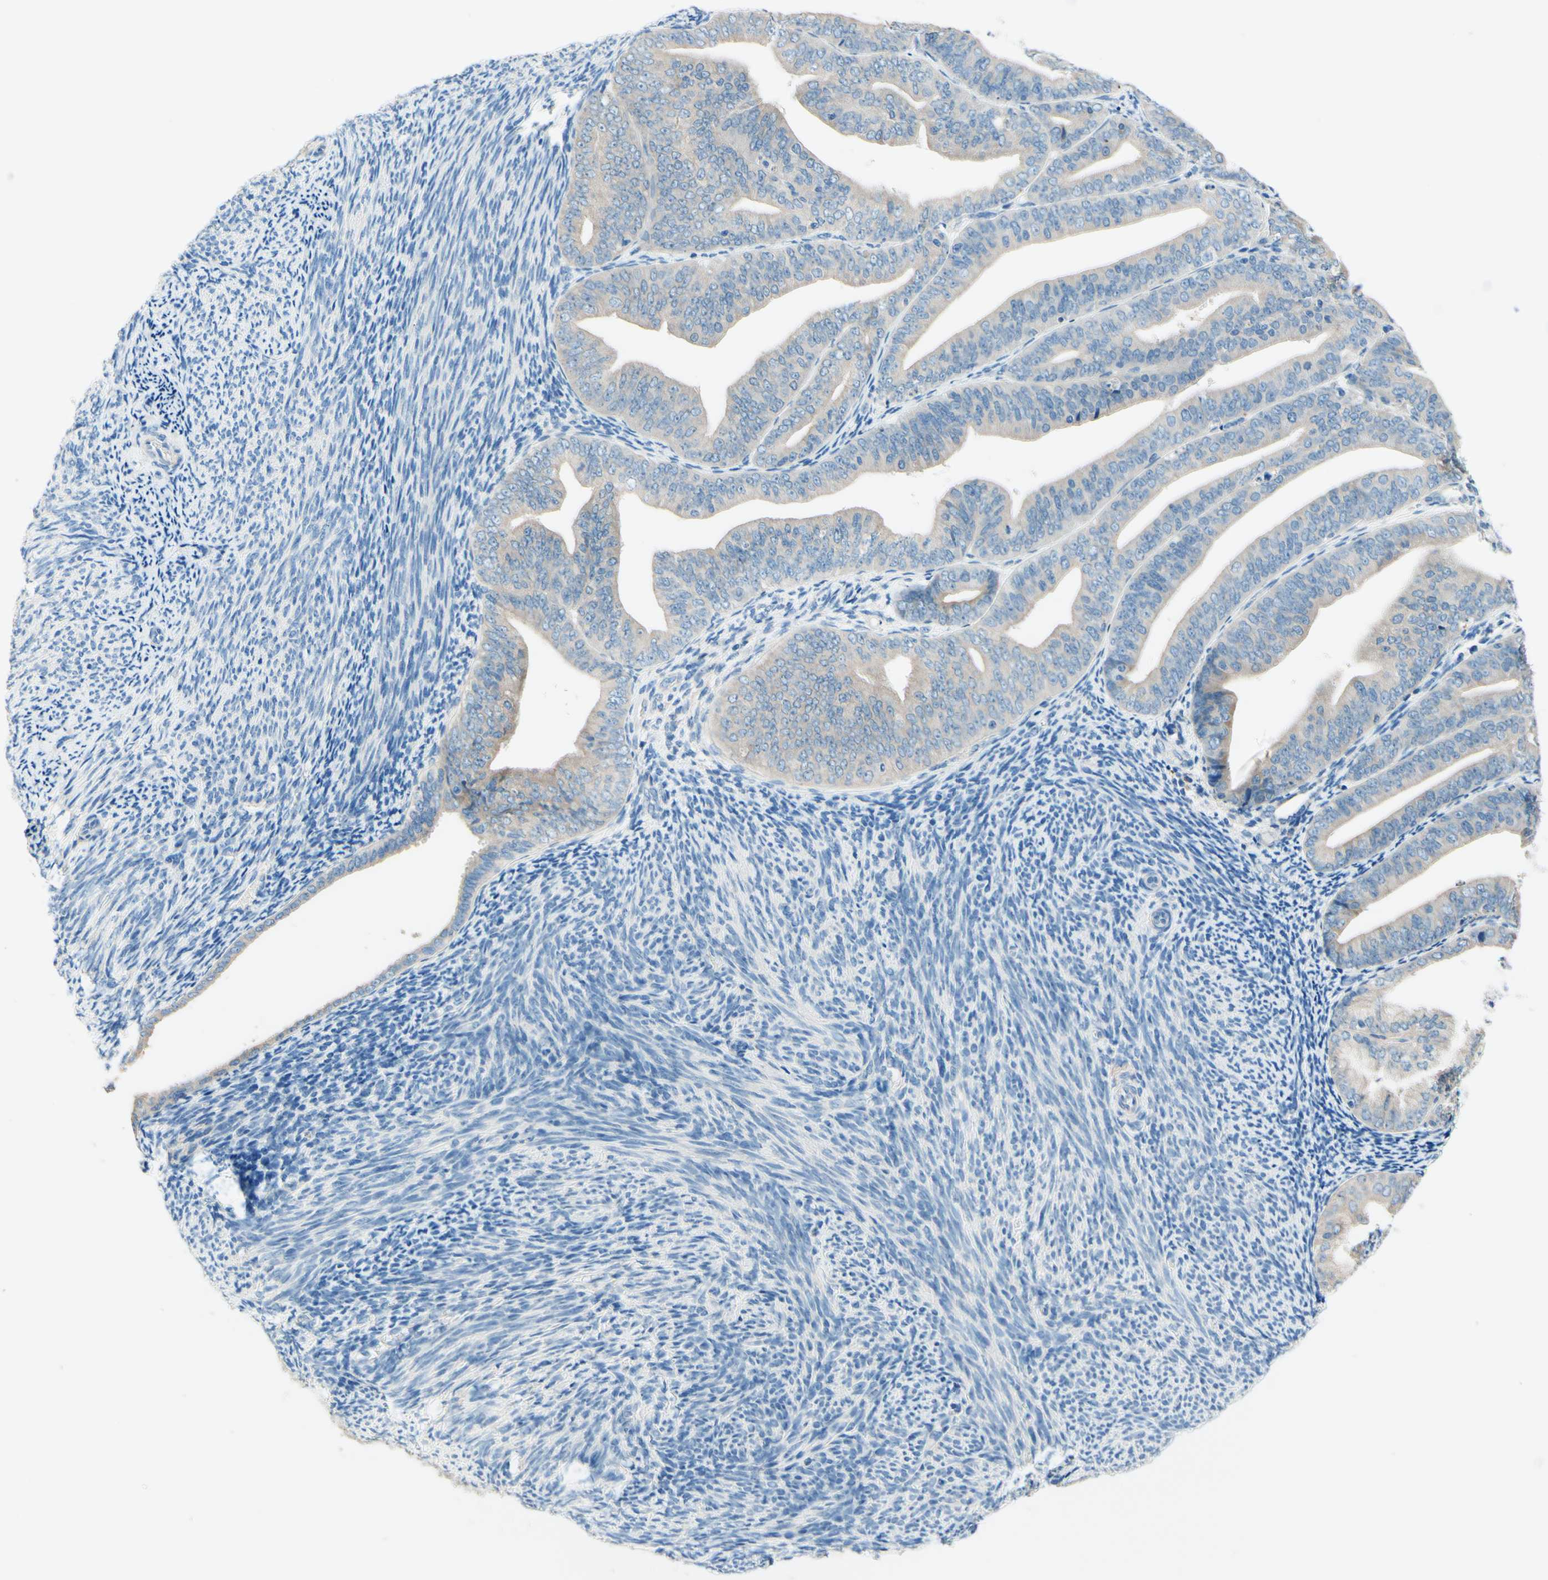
{"staining": {"intensity": "negative", "quantity": "none", "location": "none"}, "tissue": "endometrial cancer", "cell_type": "Tumor cells", "image_type": "cancer", "snomed": [{"axis": "morphology", "description": "Adenocarcinoma, NOS"}, {"axis": "topography", "description": "Endometrium"}], "caption": "DAB immunohistochemical staining of human adenocarcinoma (endometrial) demonstrates no significant positivity in tumor cells.", "gene": "PASD1", "patient": {"sex": "female", "age": 63}}